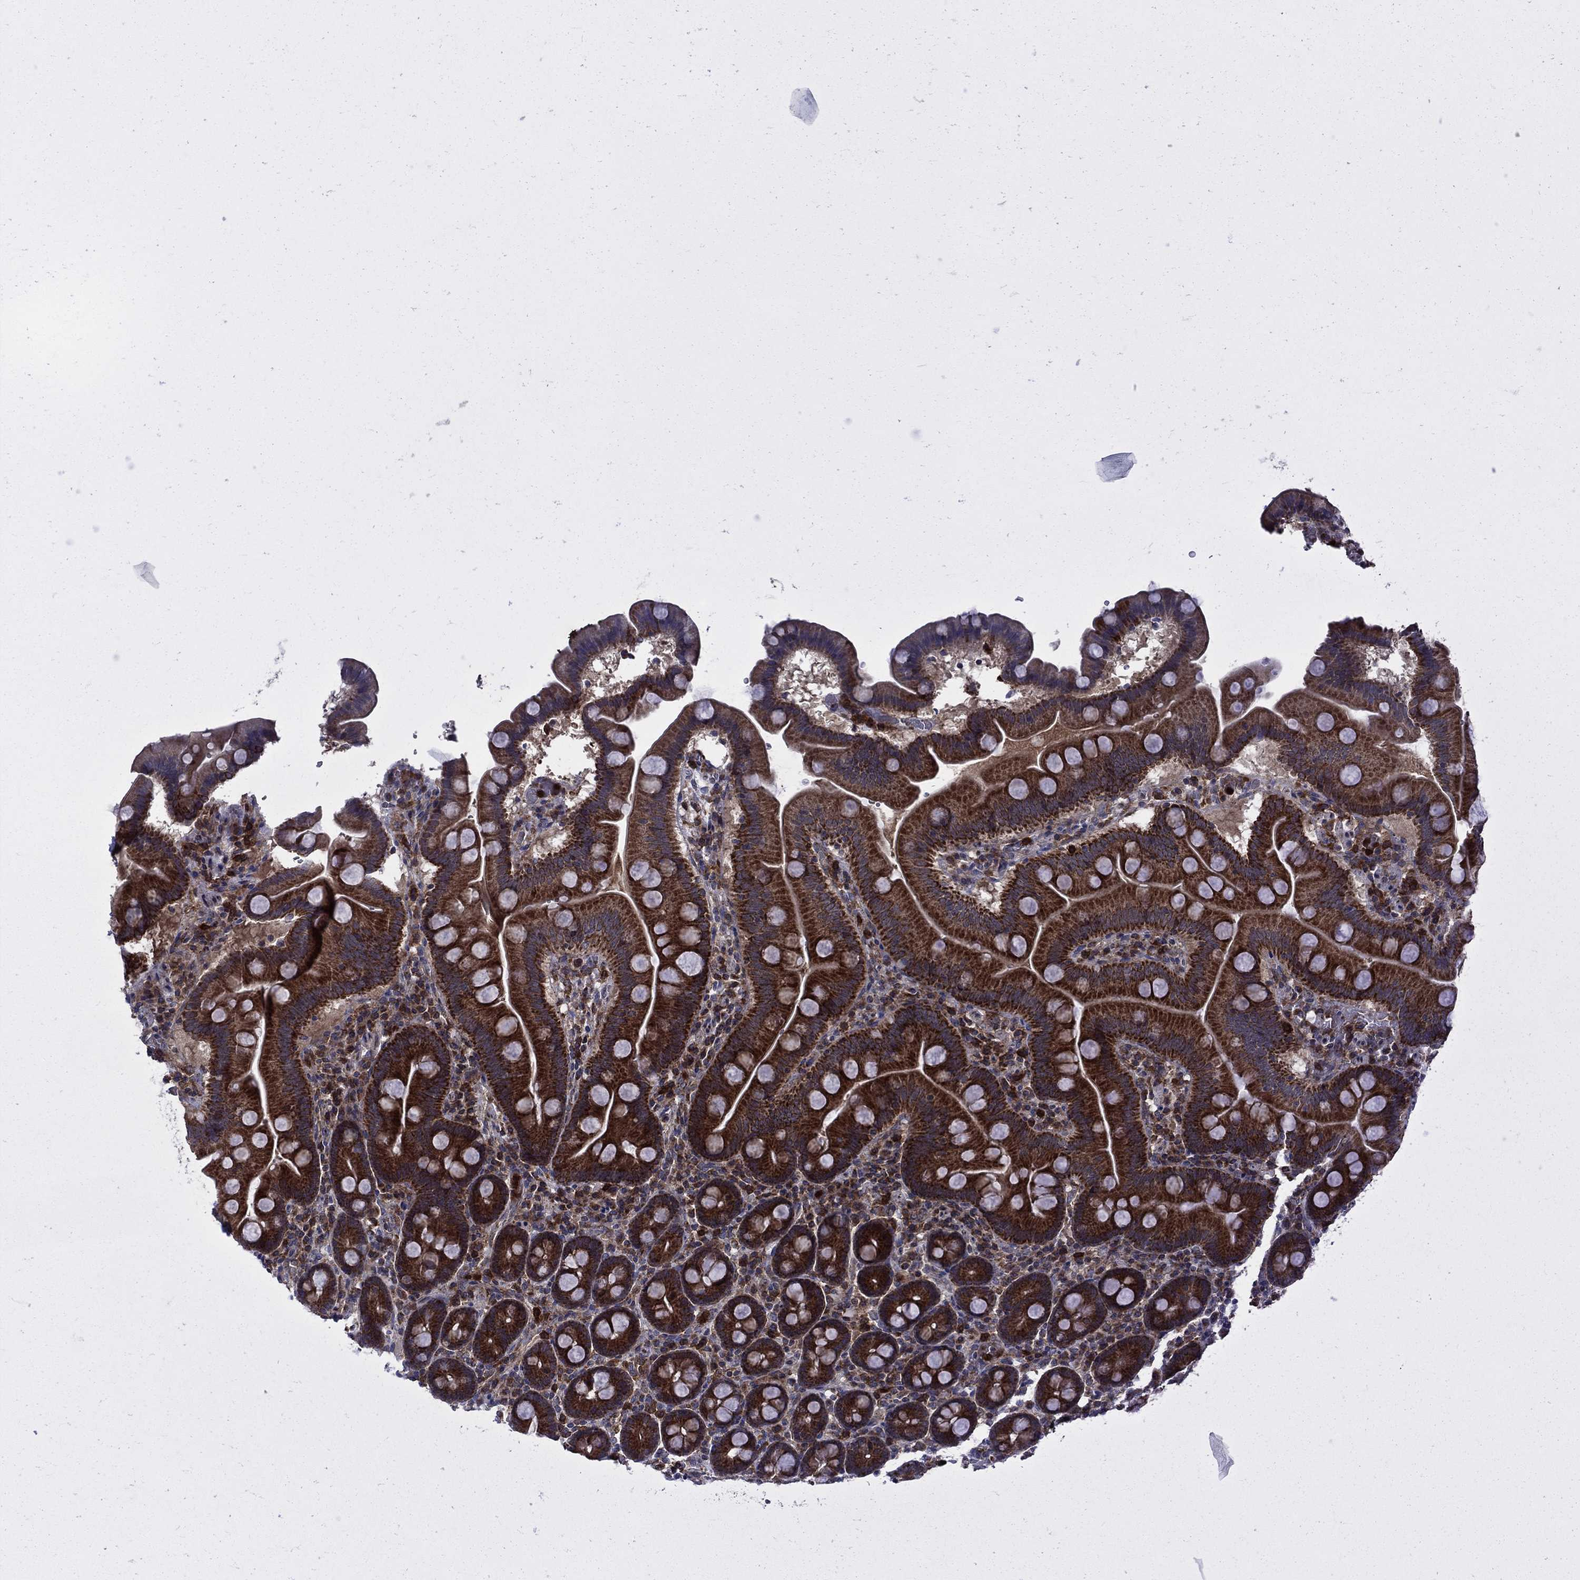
{"staining": {"intensity": "strong", "quantity": ">75%", "location": "cytoplasmic/membranous"}, "tissue": "duodenum", "cell_type": "Glandular cells", "image_type": "normal", "snomed": [{"axis": "morphology", "description": "Normal tissue, NOS"}, {"axis": "topography", "description": "Duodenum"}], "caption": "Duodenum was stained to show a protein in brown. There is high levels of strong cytoplasmic/membranous staining in about >75% of glandular cells.", "gene": "RNF19B", "patient": {"sex": "male", "age": 59}}